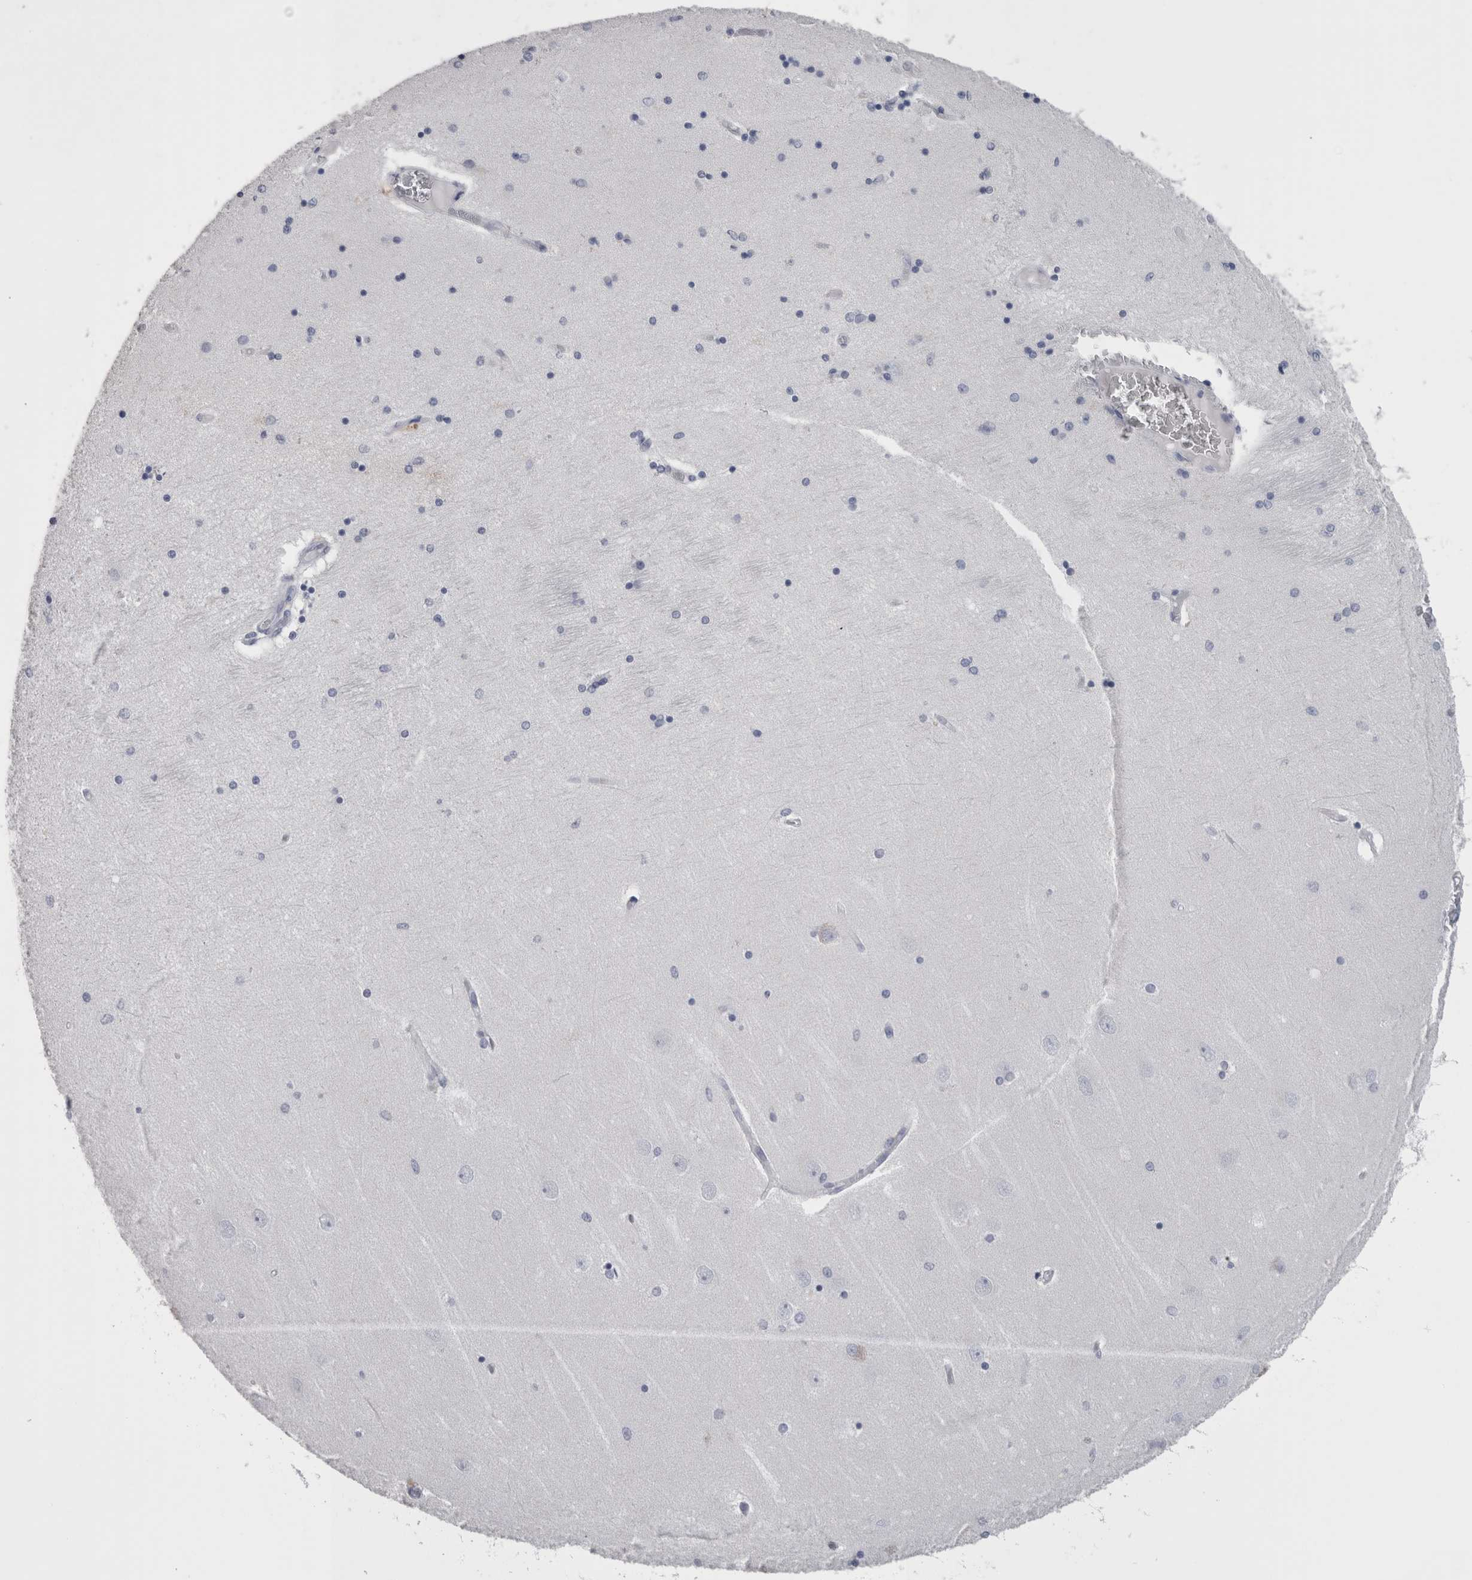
{"staining": {"intensity": "negative", "quantity": "none", "location": "none"}, "tissue": "hippocampus", "cell_type": "Glial cells", "image_type": "normal", "snomed": [{"axis": "morphology", "description": "Normal tissue, NOS"}, {"axis": "topography", "description": "Hippocampus"}], "caption": "High magnification brightfield microscopy of normal hippocampus stained with DAB (brown) and counterstained with hematoxylin (blue): glial cells show no significant expression. (Stains: DAB IHC with hematoxylin counter stain, Microscopy: brightfield microscopy at high magnification).", "gene": "CA8", "patient": {"sex": "female", "age": 54}}